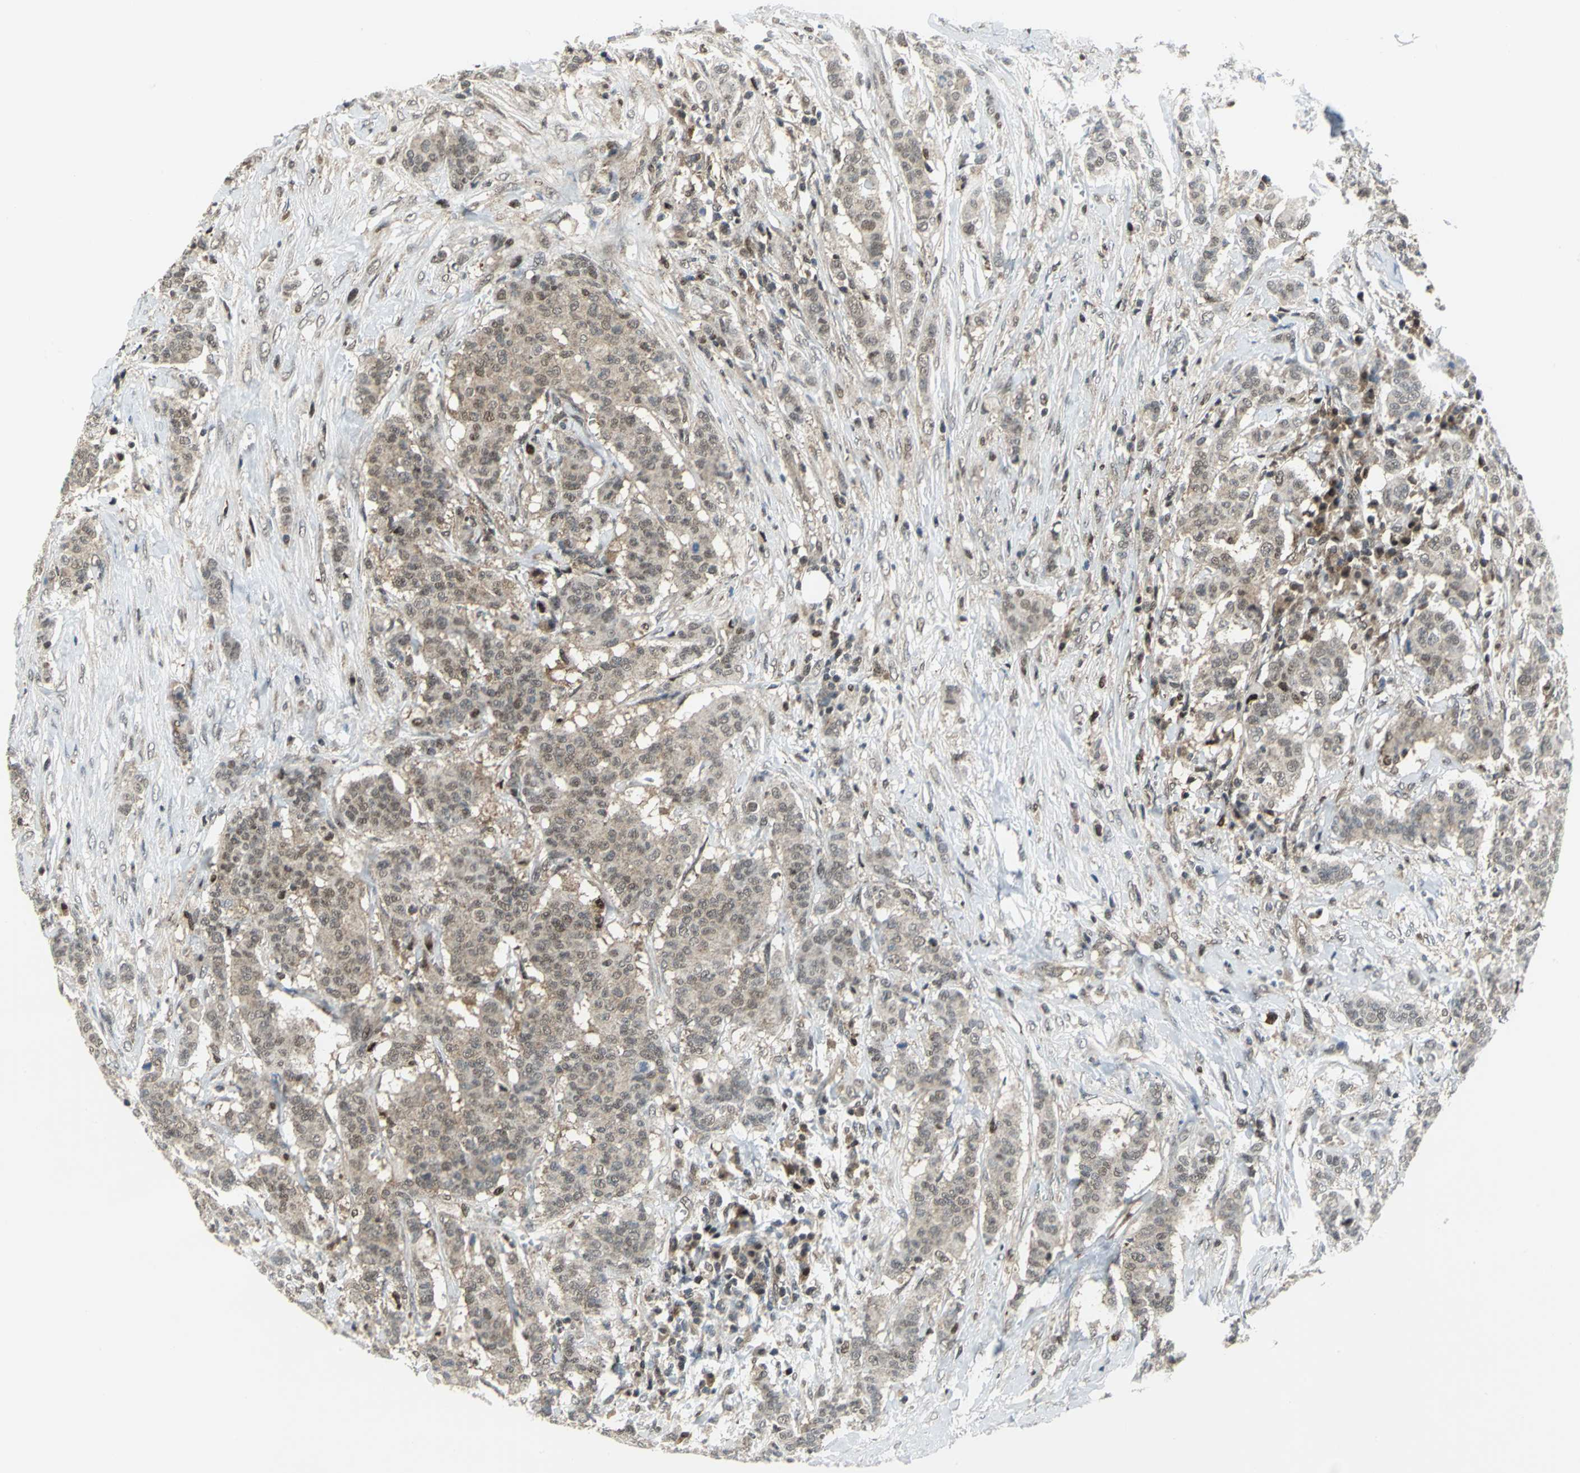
{"staining": {"intensity": "weak", "quantity": "25%-75%", "location": "cytoplasmic/membranous,nuclear"}, "tissue": "breast cancer", "cell_type": "Tumor cells", "image_type": "cancer", "snomed": [{"axis": "morphology", "description": "Duct carcinoma"}, {"axis": "topography", "description": "Breast"}], "caption": "The micrograph shows a brown stain indicating the presence of a protein in the cytoplasmic/membranous and nuclear of tumor cells in breast intraductal carcinoma. The staining was performed using DAB to visualize the protein expression in brown, while the nuclei were stained in blue with hematoxylin (Magnification: 20x).", "gene": "PSMA4", "patient": {"sex": "female", "age": 40}}